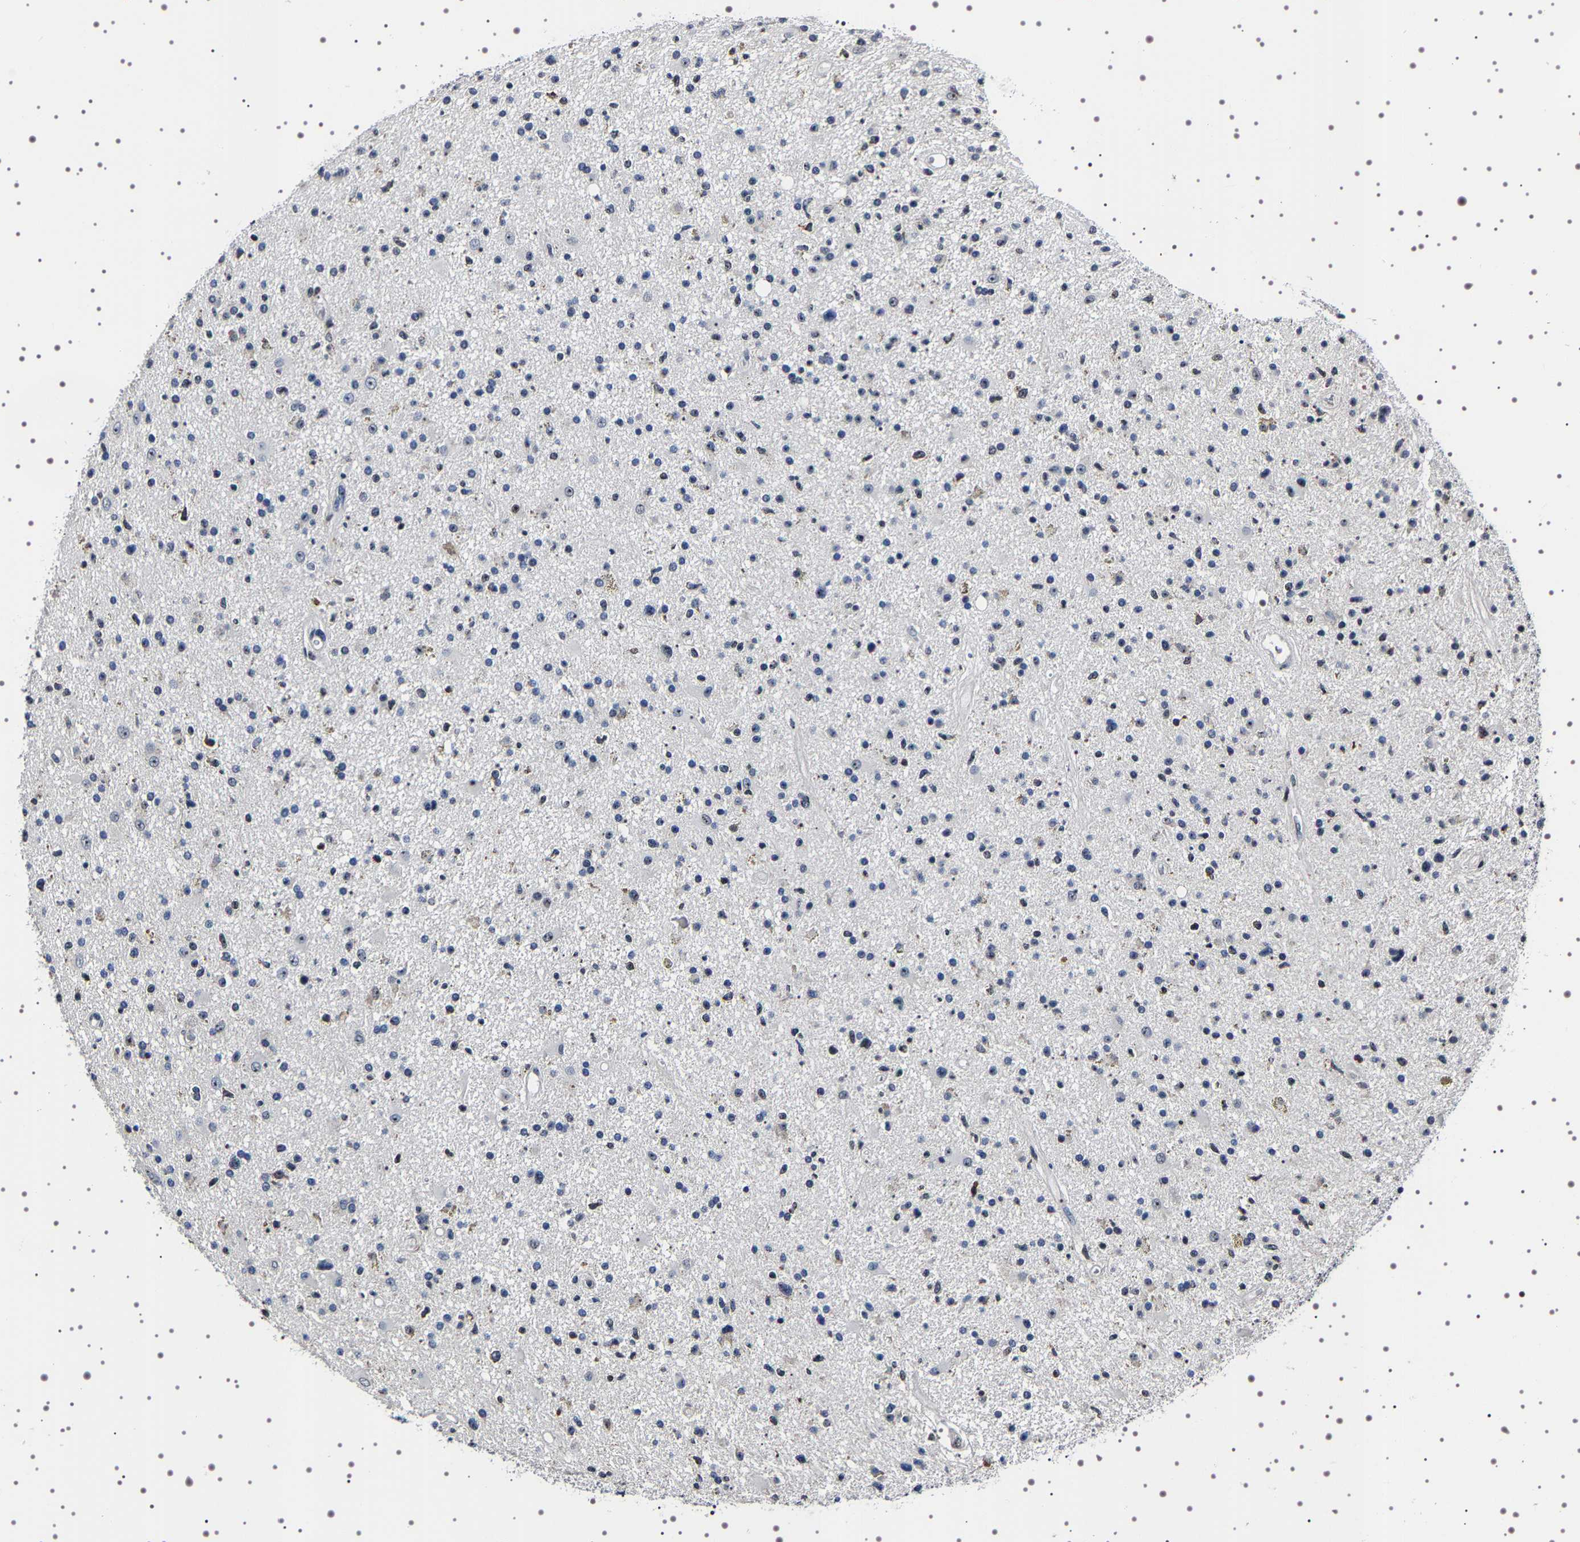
{"staining": {"intensity": "weak", "quantity": "<25%", "location": "nuclear"}, "tissue": "glioma", "cell_type": "Tumor cells", "image_type": "cancer", "snomed": [{"axis": "morphology", "description": "Glioma, malignant, High grade"}, {"axis": "topography", "description": "Brain"}], "caption": "Malignant glioma (high-grade) stained for a protein using IHC demonstrates no positivity tumor cells.", "gene": "GNL3", "patient": {"sex": "male", "age": 33}}